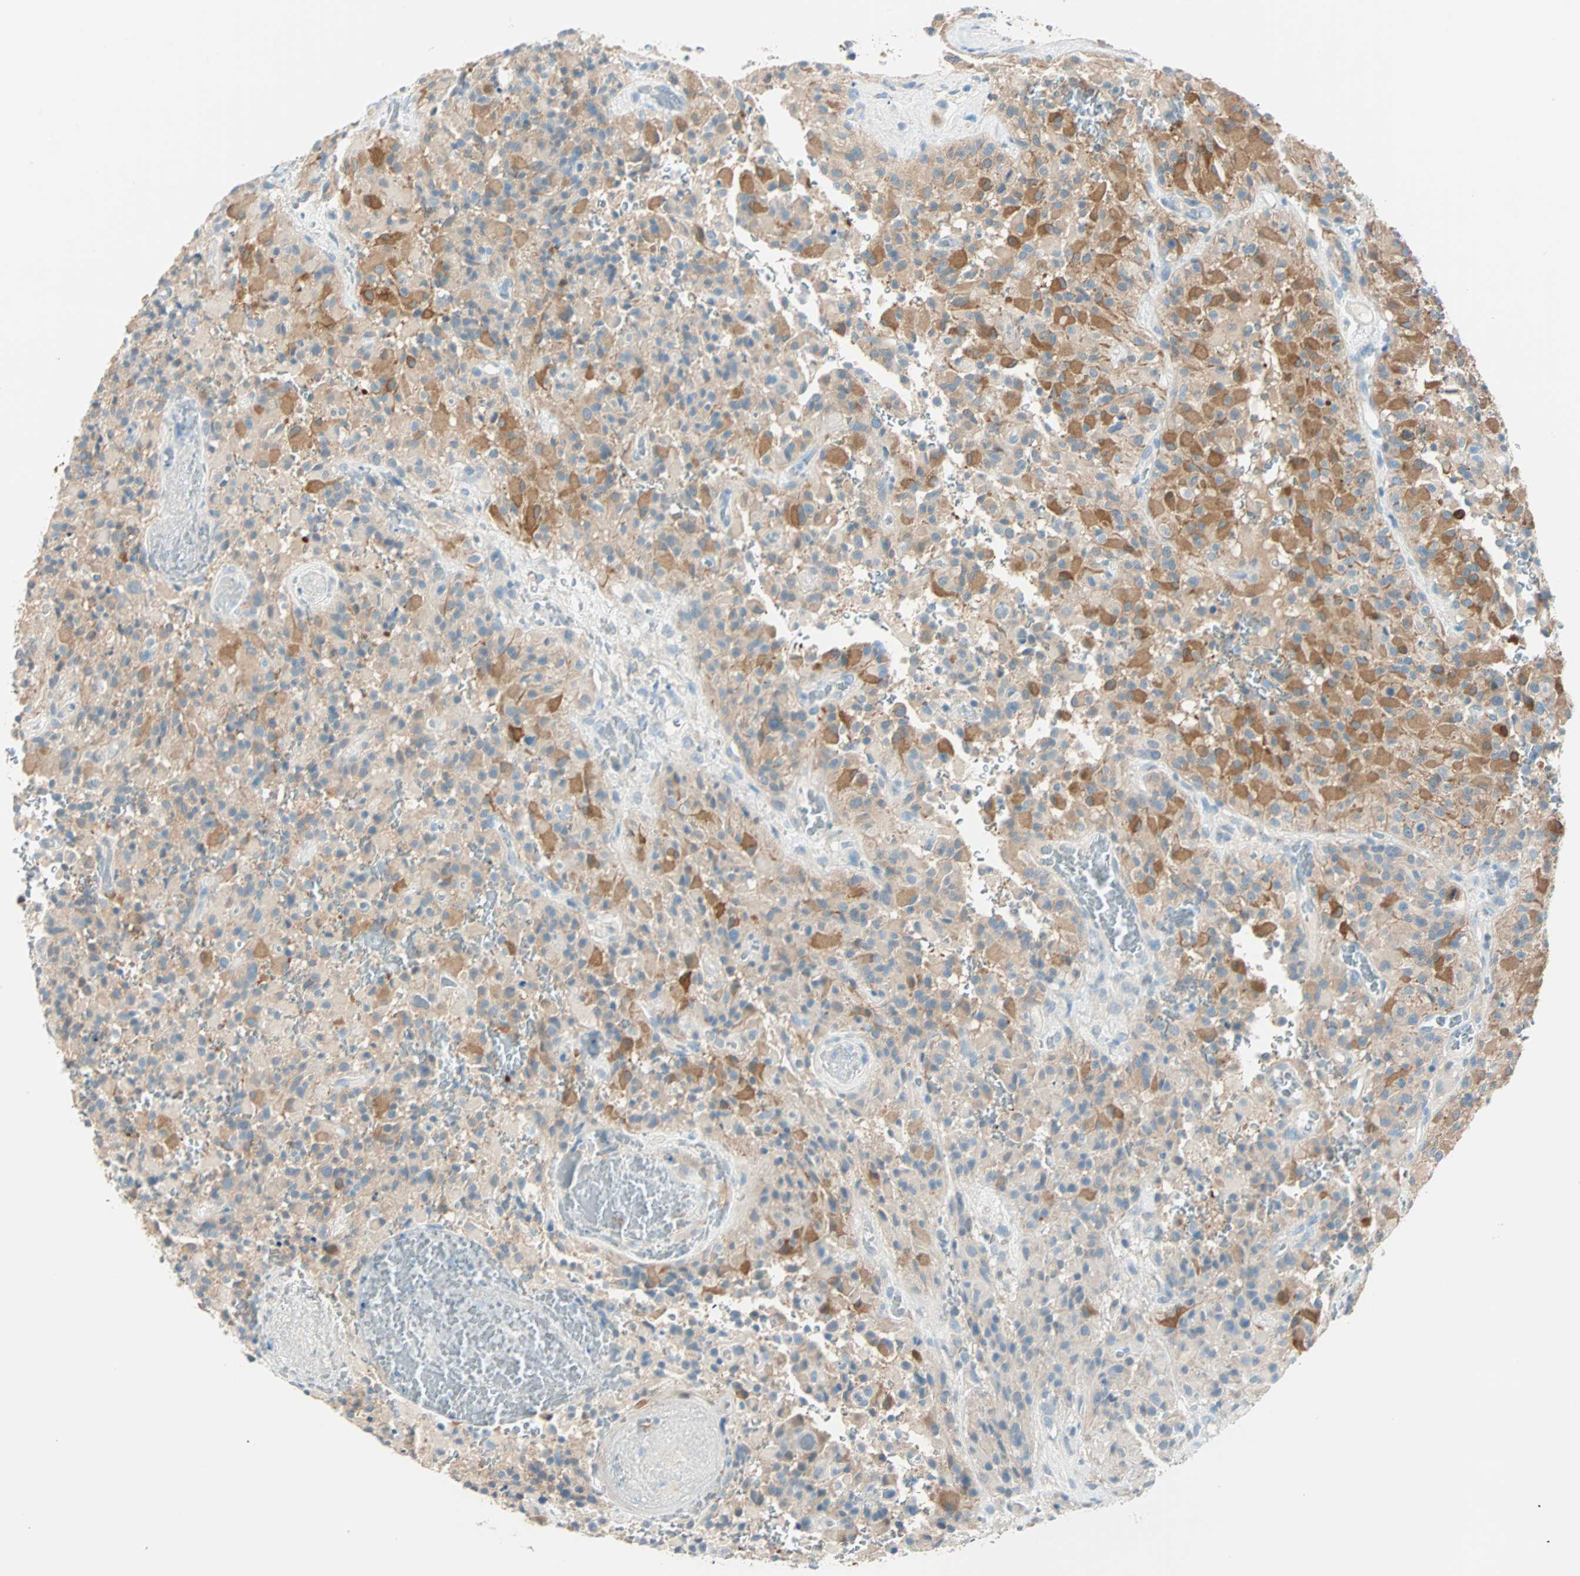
{"staining": {"intensity": "moderate", "quantity": "25%-75%", "location": "cytoplasmic/membranous"}, "tissue": "glioma", "cell_type": "Tumor cells", "image_type": "cancer", "snomed": [{"axis": "morphology", "description": "Glioma, malignant, High grade"}, {"axis": "topography", "description": "Brain"}], "caption": "A photomicrograph showing moderate cytoplasmic/membranous staining in about 25%-75% of tumor cells in malignant glioma (high-grade), as visualized by brown immunohistochemical staining.", "gene": "ATF6", "patient": {"sex": "female", "age": 59}}